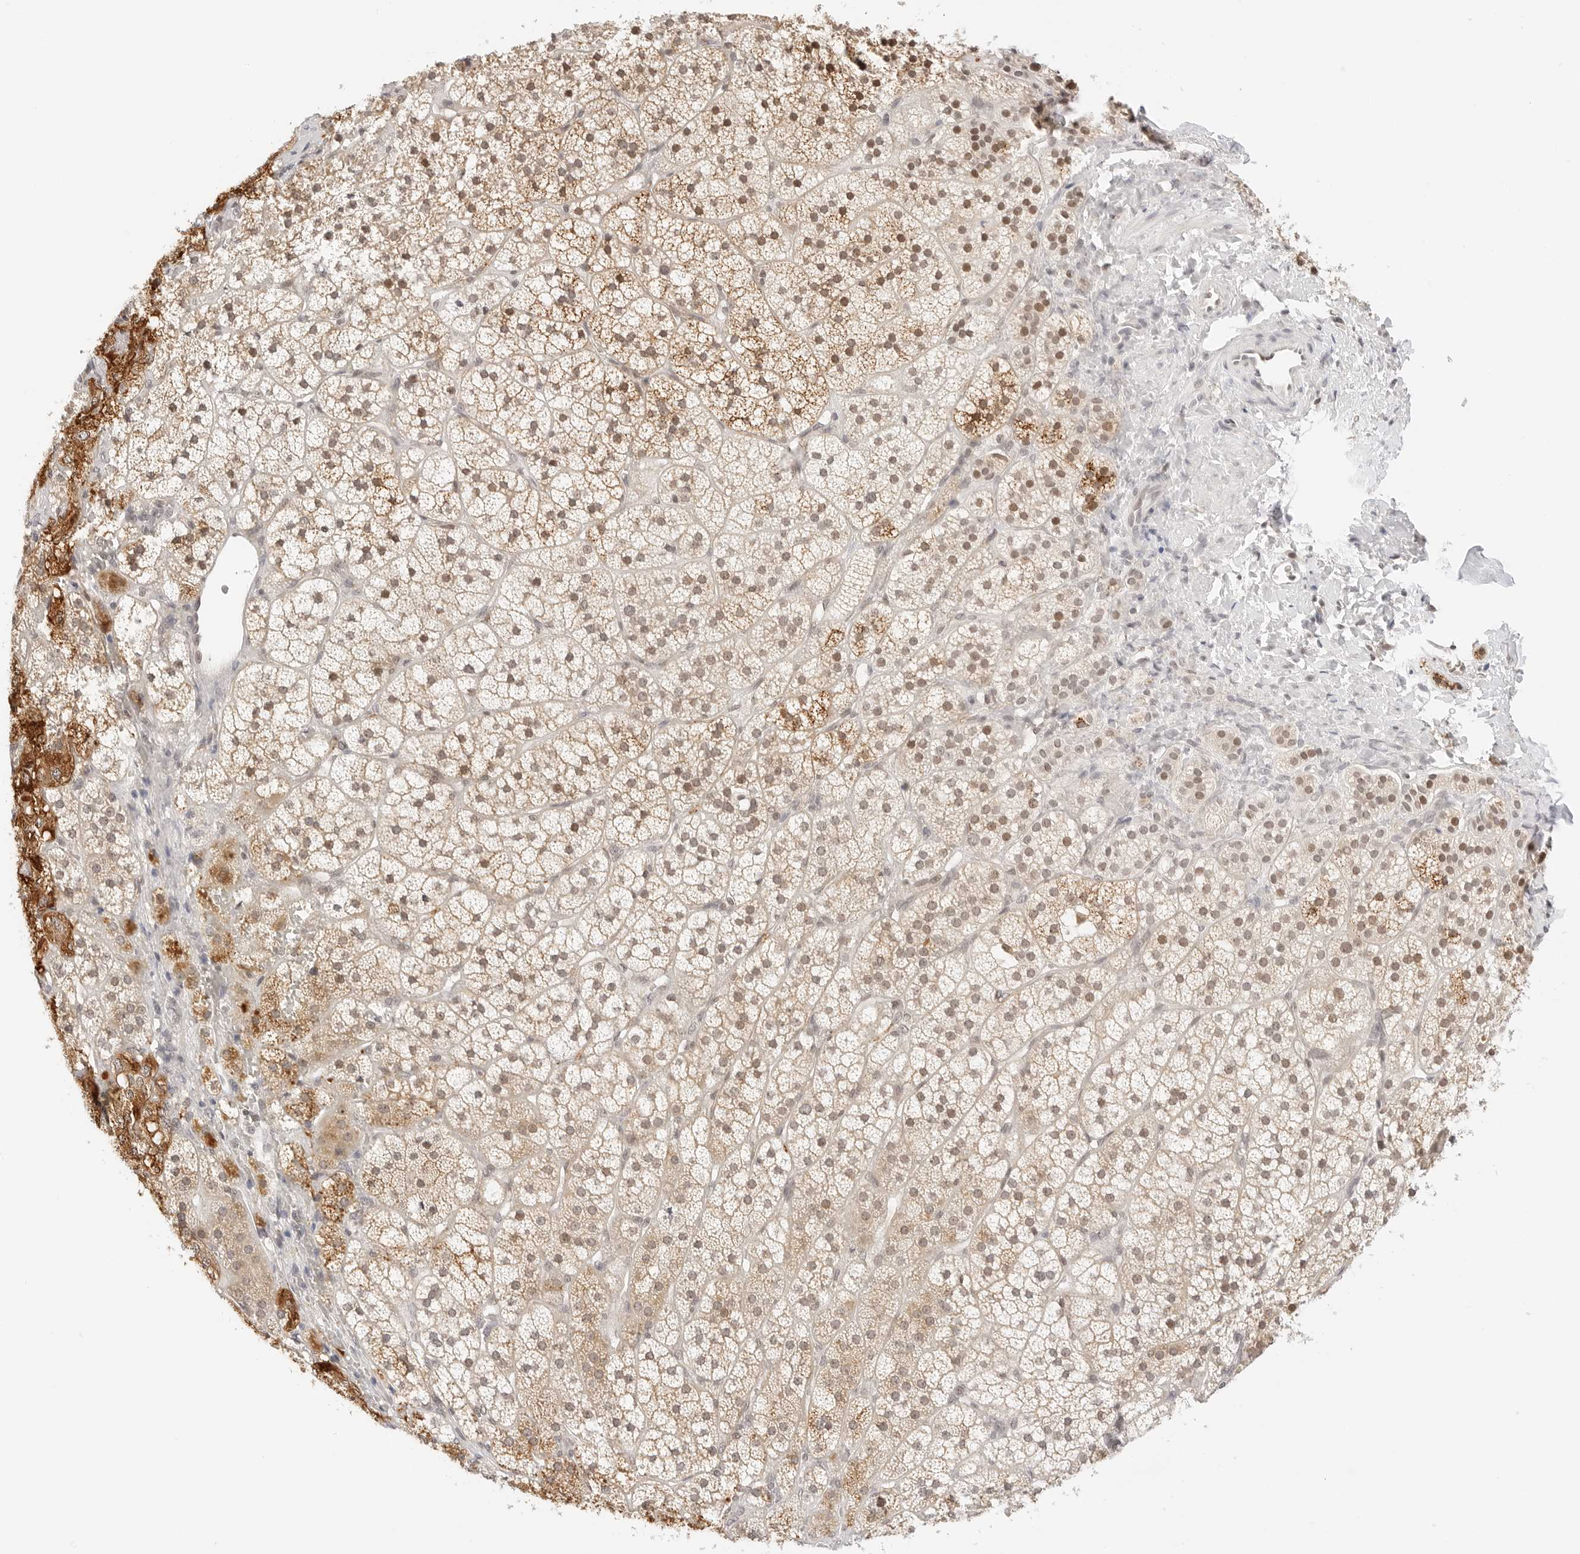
{"staining": {"intensity": "strong", "quantity": "<25%", "location": "cytoplasmic/membranous,nuclear"}, "tissue": "adrenal gland", "cell_type": "Glandular cells", "image_type": "normal", "snomed": [{"axis": "morphology", "description": "Normal tissue, NOS"}, {"axis": "topography", "description": "Adrenal gland"}], "caption": "Strong cytoplasmic/membranous,nuclear expression is present in approximately <25% of glandular cells in unremarkable adrenal gland. The staining was performed using DAB to visualize the protein expression in brown, while the nuclei were stained in blue with hematoxylin (Magnification: 20x).", "gene": "SEPTIN4", "patient": {"sex": "female", "age": 44}}